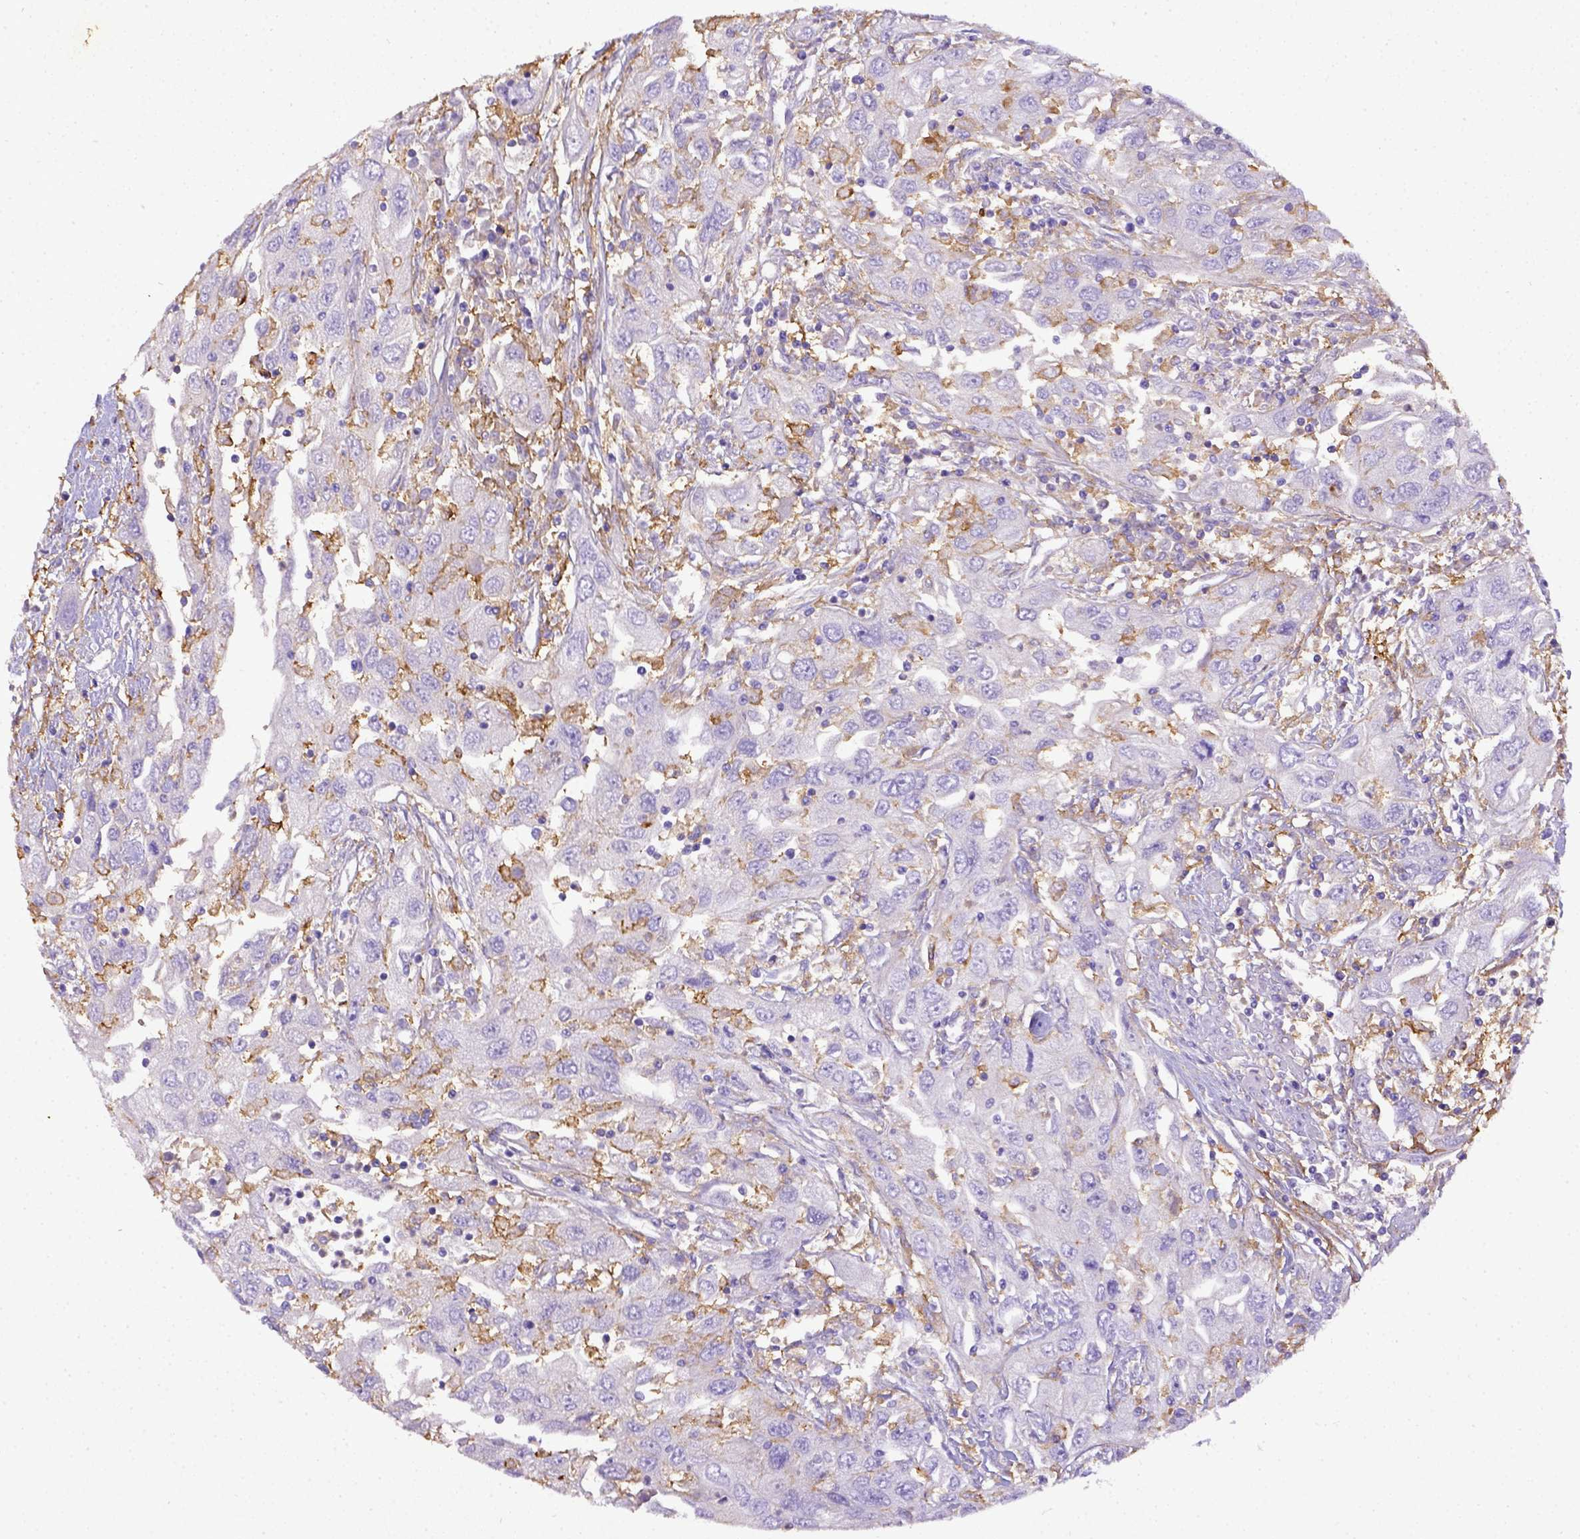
{"staining": {"intensity": "negative", "quantity": "none", "location": "none"}, "tissue": "urothelial cancer", "cell_type": "Tumor cells", "image_type": "cancer", "snomed": [{"axis": "morphology", "description": "Urothelial carcinoma, High grade"}, {"axis": "topography", "description": "Urinary bladder"}], "caption": "This histopathology image is of high-grade urothelial carcinoma stained with immunohistochemistry to label a protein in brown with the nuclei are counter-stained blue. There is no staining in tumor cells.", "gene": "CD40", "patient": {"sex": "male", "age": 76}}